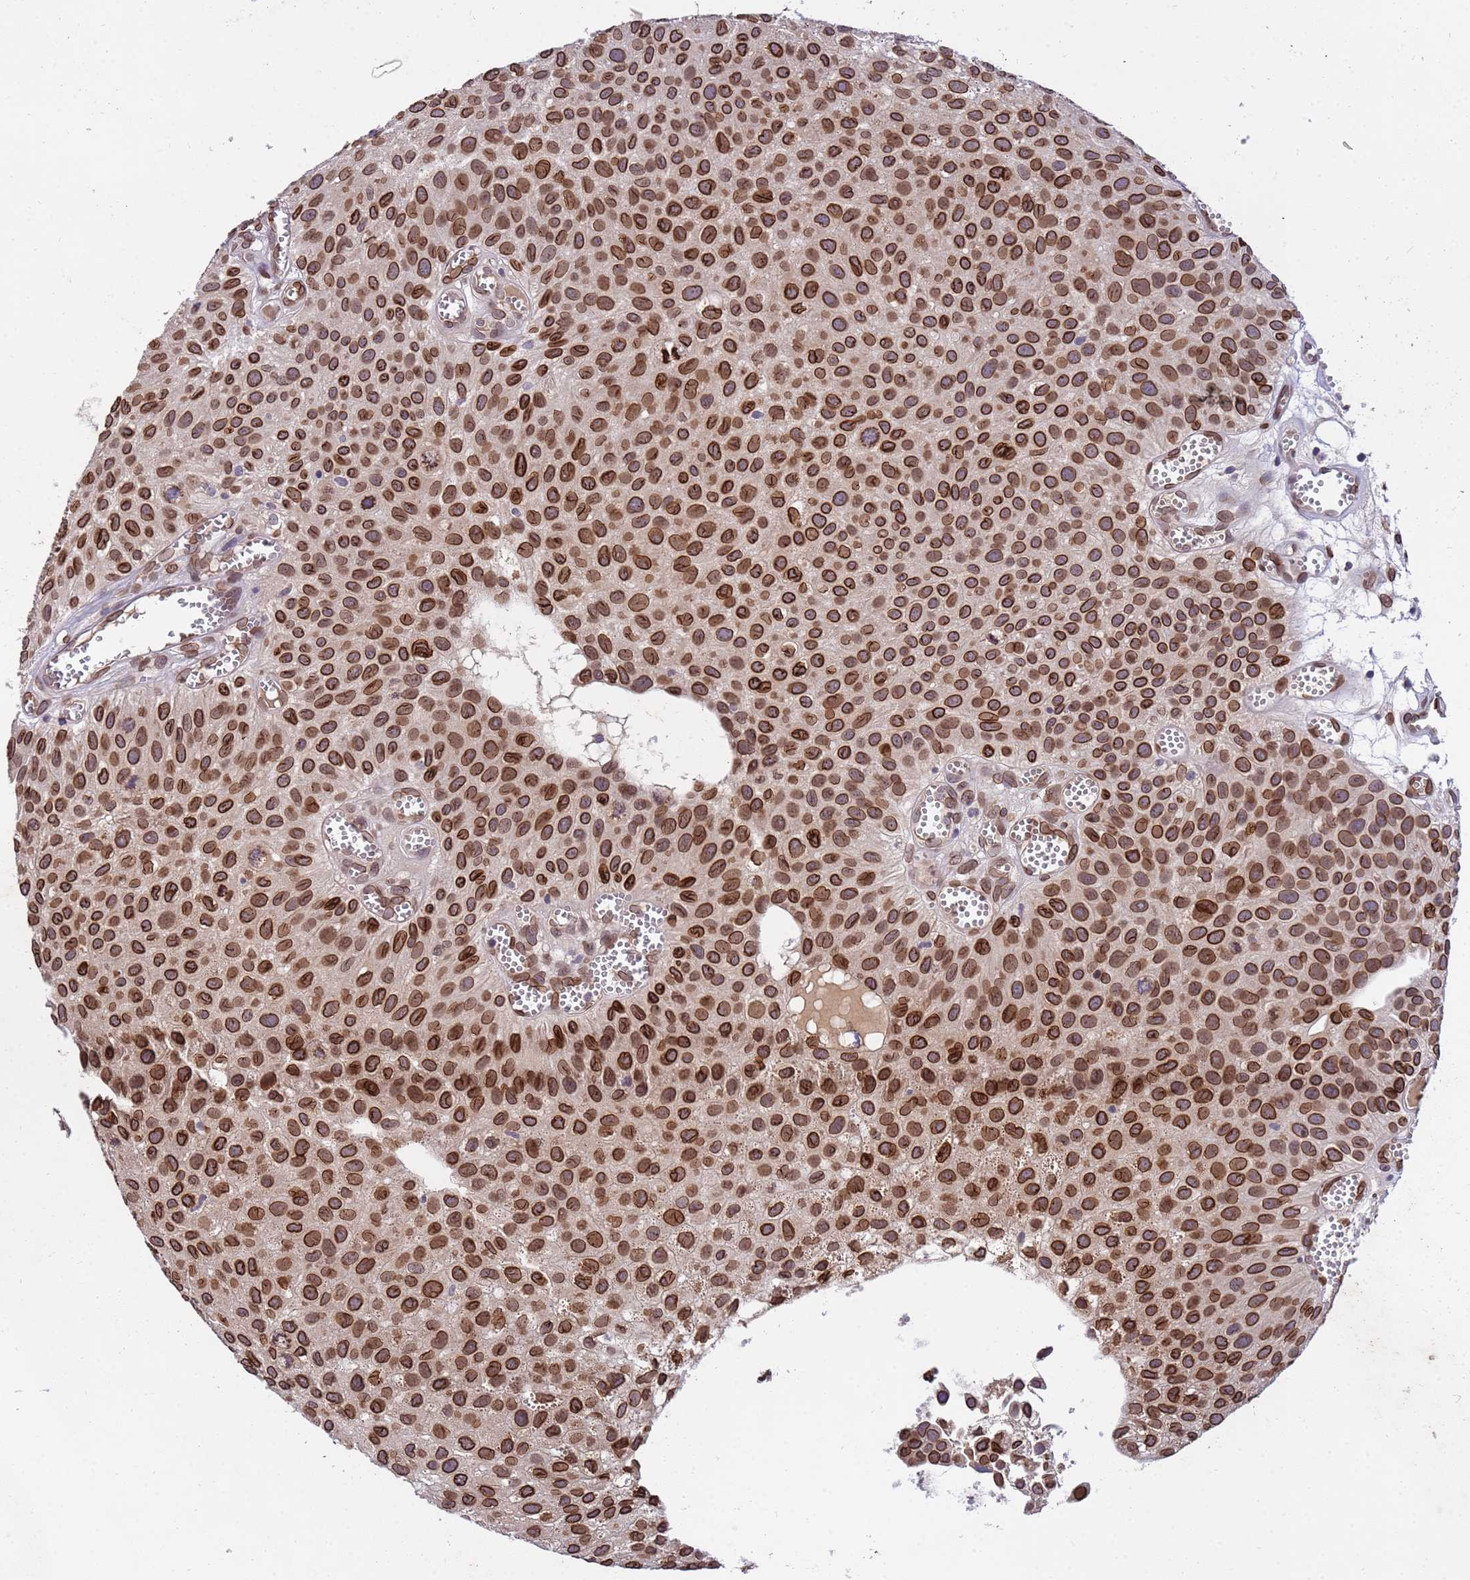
{"staining": {"intensity": "strong", "quantity": ">75%", "location": "cytoplasmic/membranous,nuclear"}, "tissue": "urothelial cancer", "cell_type": "Tumor cells", "image_type": "cancer", "snomed": [{"axis": "morphology", "description": "Urothelial carcinoma, Low grade"}, {"axis": "topography", "description": "Urinary bladder"}], "caption": "A histopathology image of human low-grade urothelial carcinoma stained for a protein displays strong cytoplasmic/membranous and nuclear brown staining in tumor cells.", "gene": "GPR135", "patient": {"sex": "male", "age": 88}}